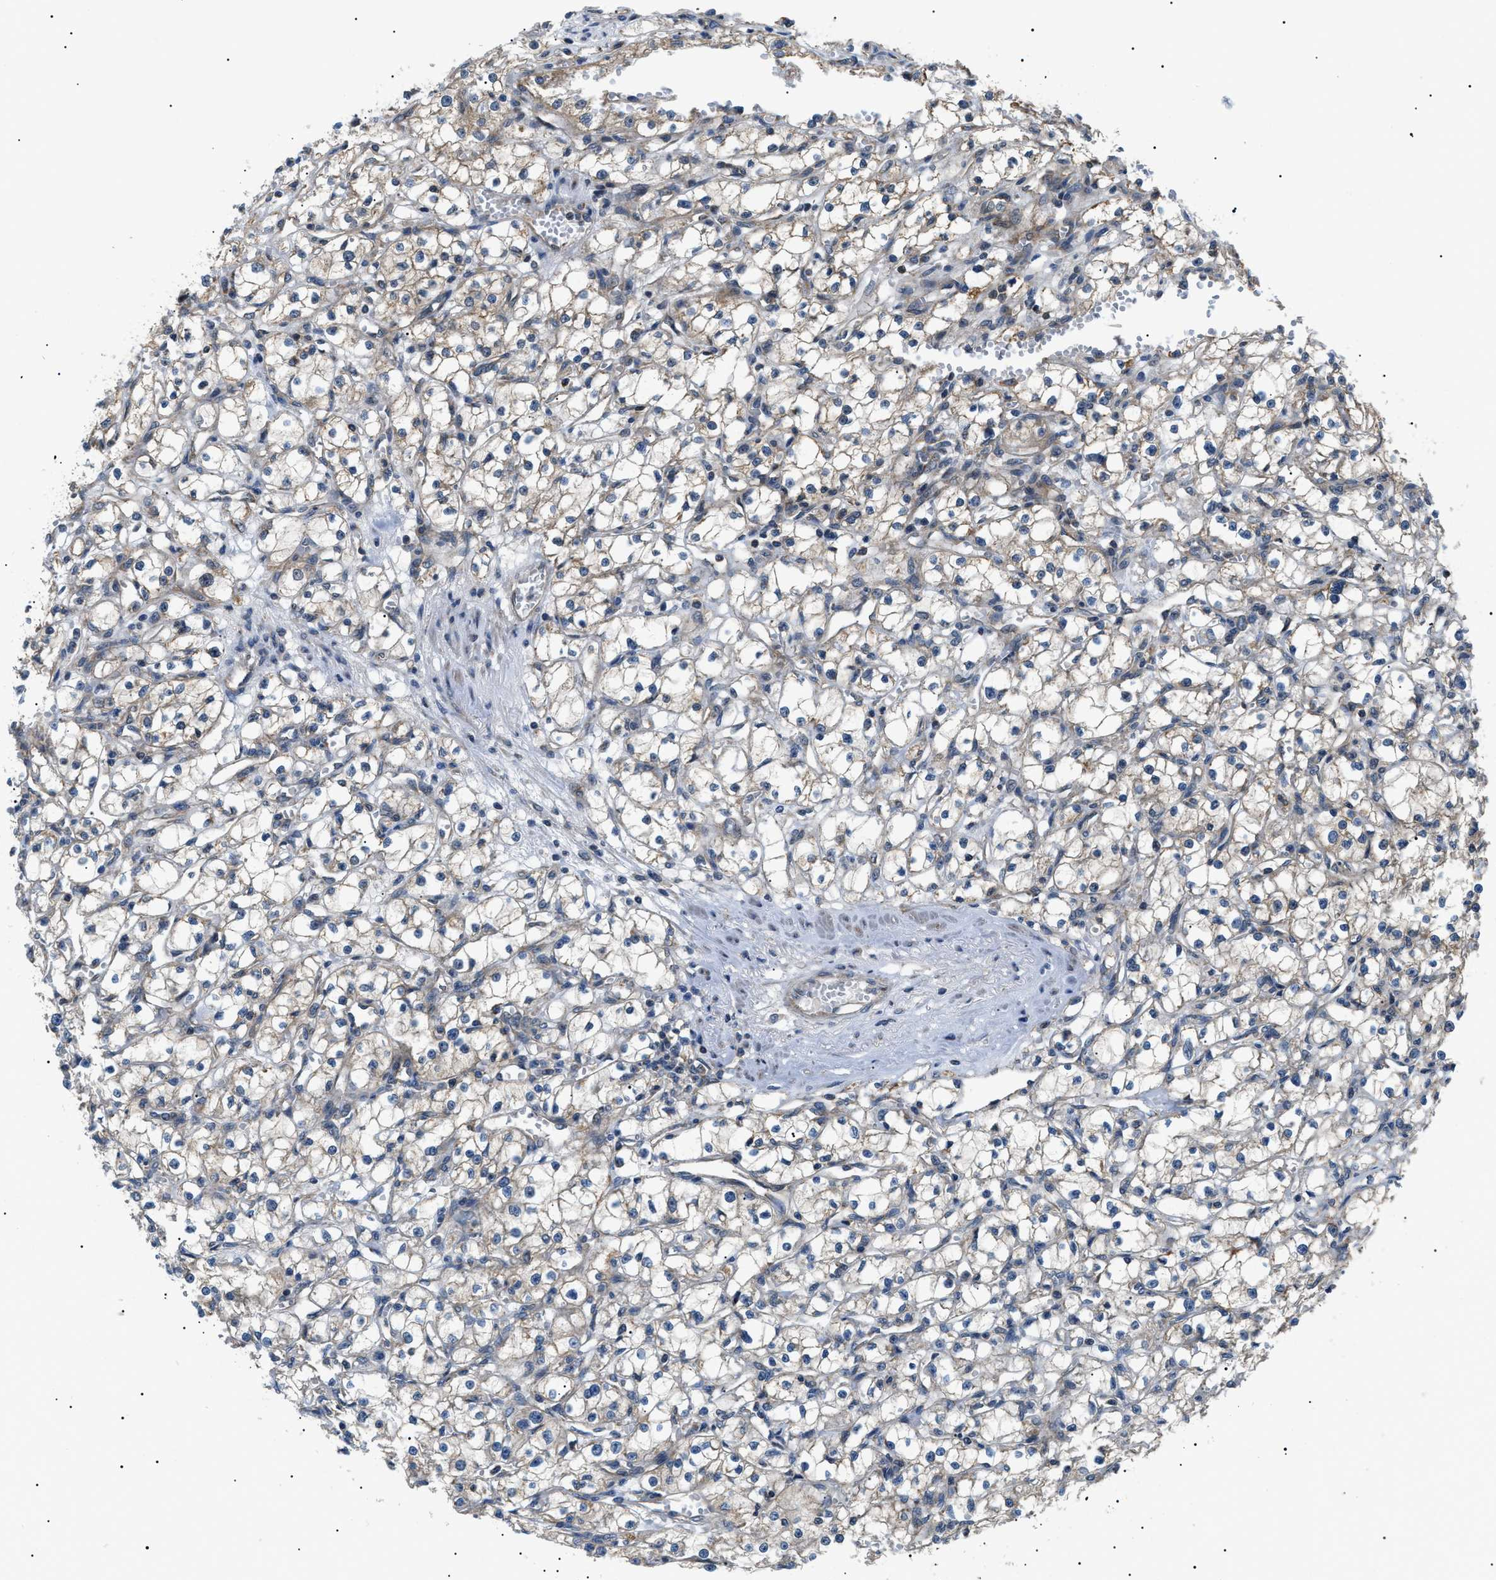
{"staining": {"intensity": "weak", "quantity": "<25%", "location": "cytoplasmic/membranous"}, "tissue": "renal cancer", "cell_type": "Tumor cells", "image_type": "cancer", "snomed": [{"axis": "morphology", "description": "Adenocarcinoma, NOS"}, {"axis": "topography", "description": "Kidney"}], "caption": "IHC of adenocarcinoma (renal) displays no positivity in tumor cells.", "gene": "SRPK1", "patient": {"sex": "male", "age": 56}}